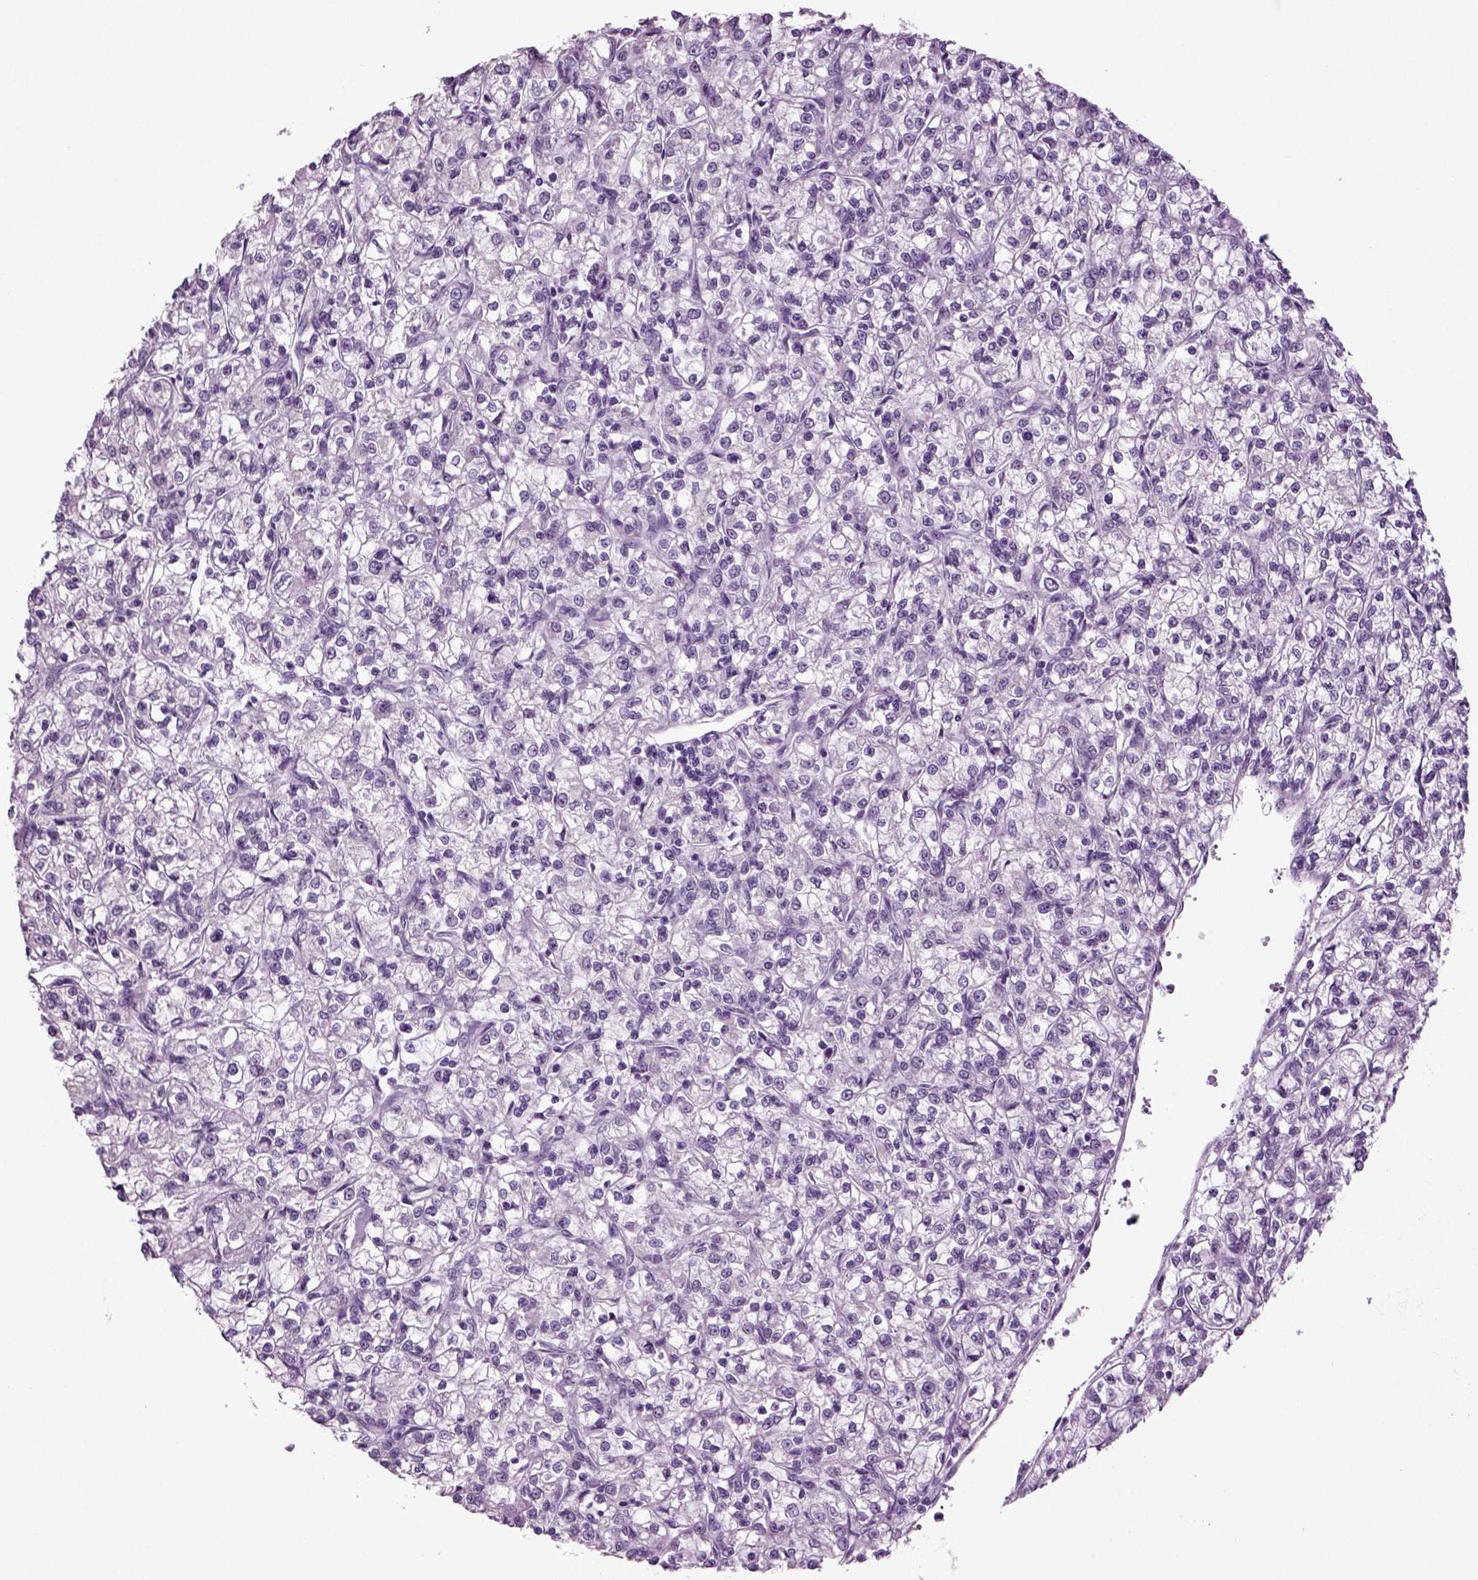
{"staining": {"intensity": "negative", "quantity": "none", "location": "none"}, "tissue": "renal cancer", "cell_type": "Tumor cells", "image_type": "cancer", "snomed": [{"axis": "morphology", "description": "Adenocarcinoma, NOS"}, {"axis": "topography", "description": "Kidney"}], "caption": "IHC histopathology image of renal cancer (adenocarcinoma) stained for a protein (brown), which demonstrates no expression in tumor cells. (DAB (3,3'-diaminobenzidine) IHC with hematoxylin counter stain).", "gene": "SLC17A6", "patient": {"sex": "female", "age": 59}}